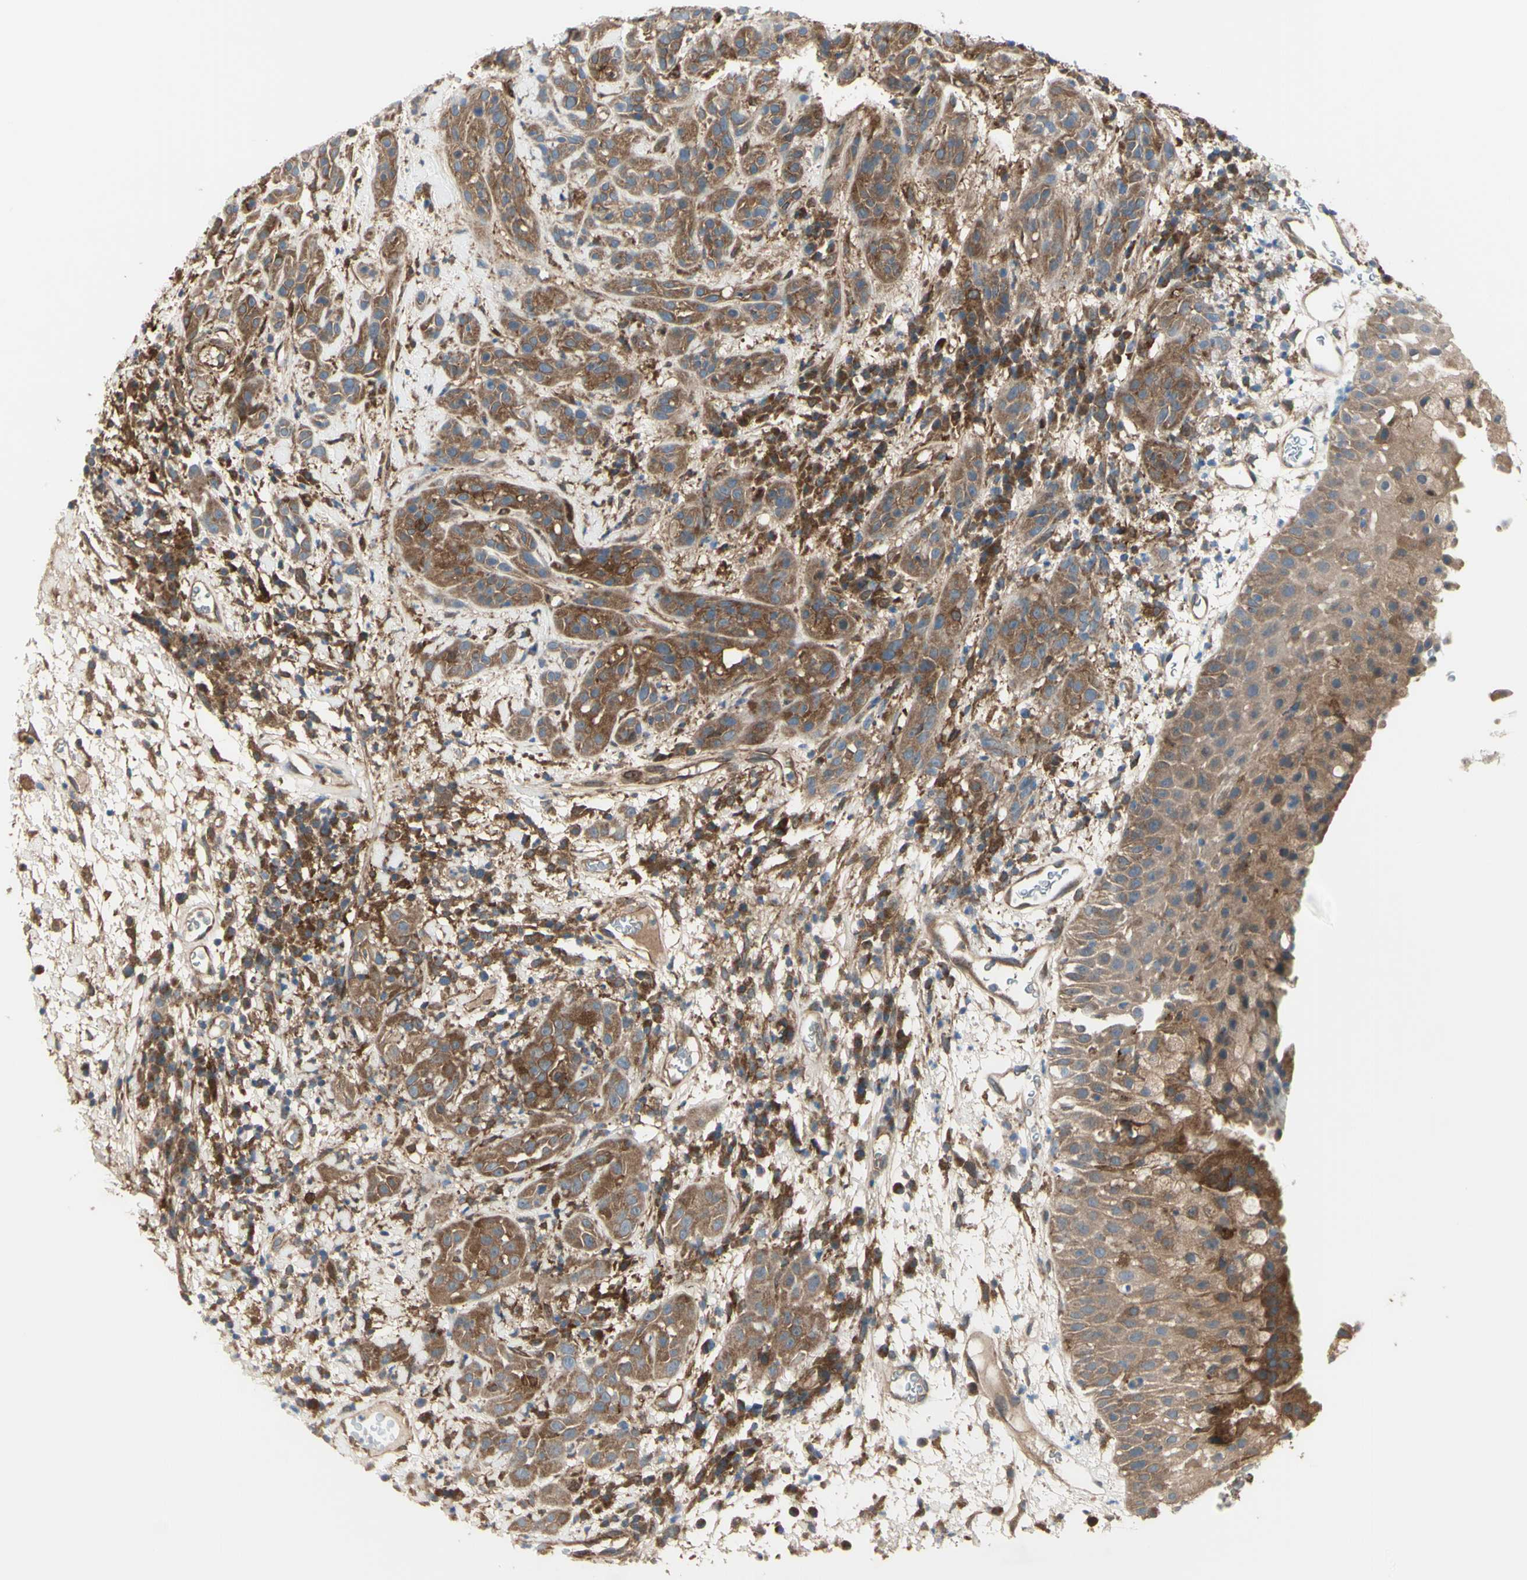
{"staining": {"intensity": "moderate", "quantity": ">75%", "location": "cytoplasmic/membranous"}, "tissue": "head and neck cancer", "cell_type": "Tumor cells", "image_type": "cancer", "snomed": [{"axis": "morphology", "description": "Squamous cell carcinoma, NOS"}, {"axis": "topography", "description": "Head-Neck"}], "caption": "Human head and neck squamous cell carcinoma stained with a protein marker demonstrates moderate staining in tumor cells.", "gene": "IGSF9B", "patient": {"sex": "male", "age": 62}}